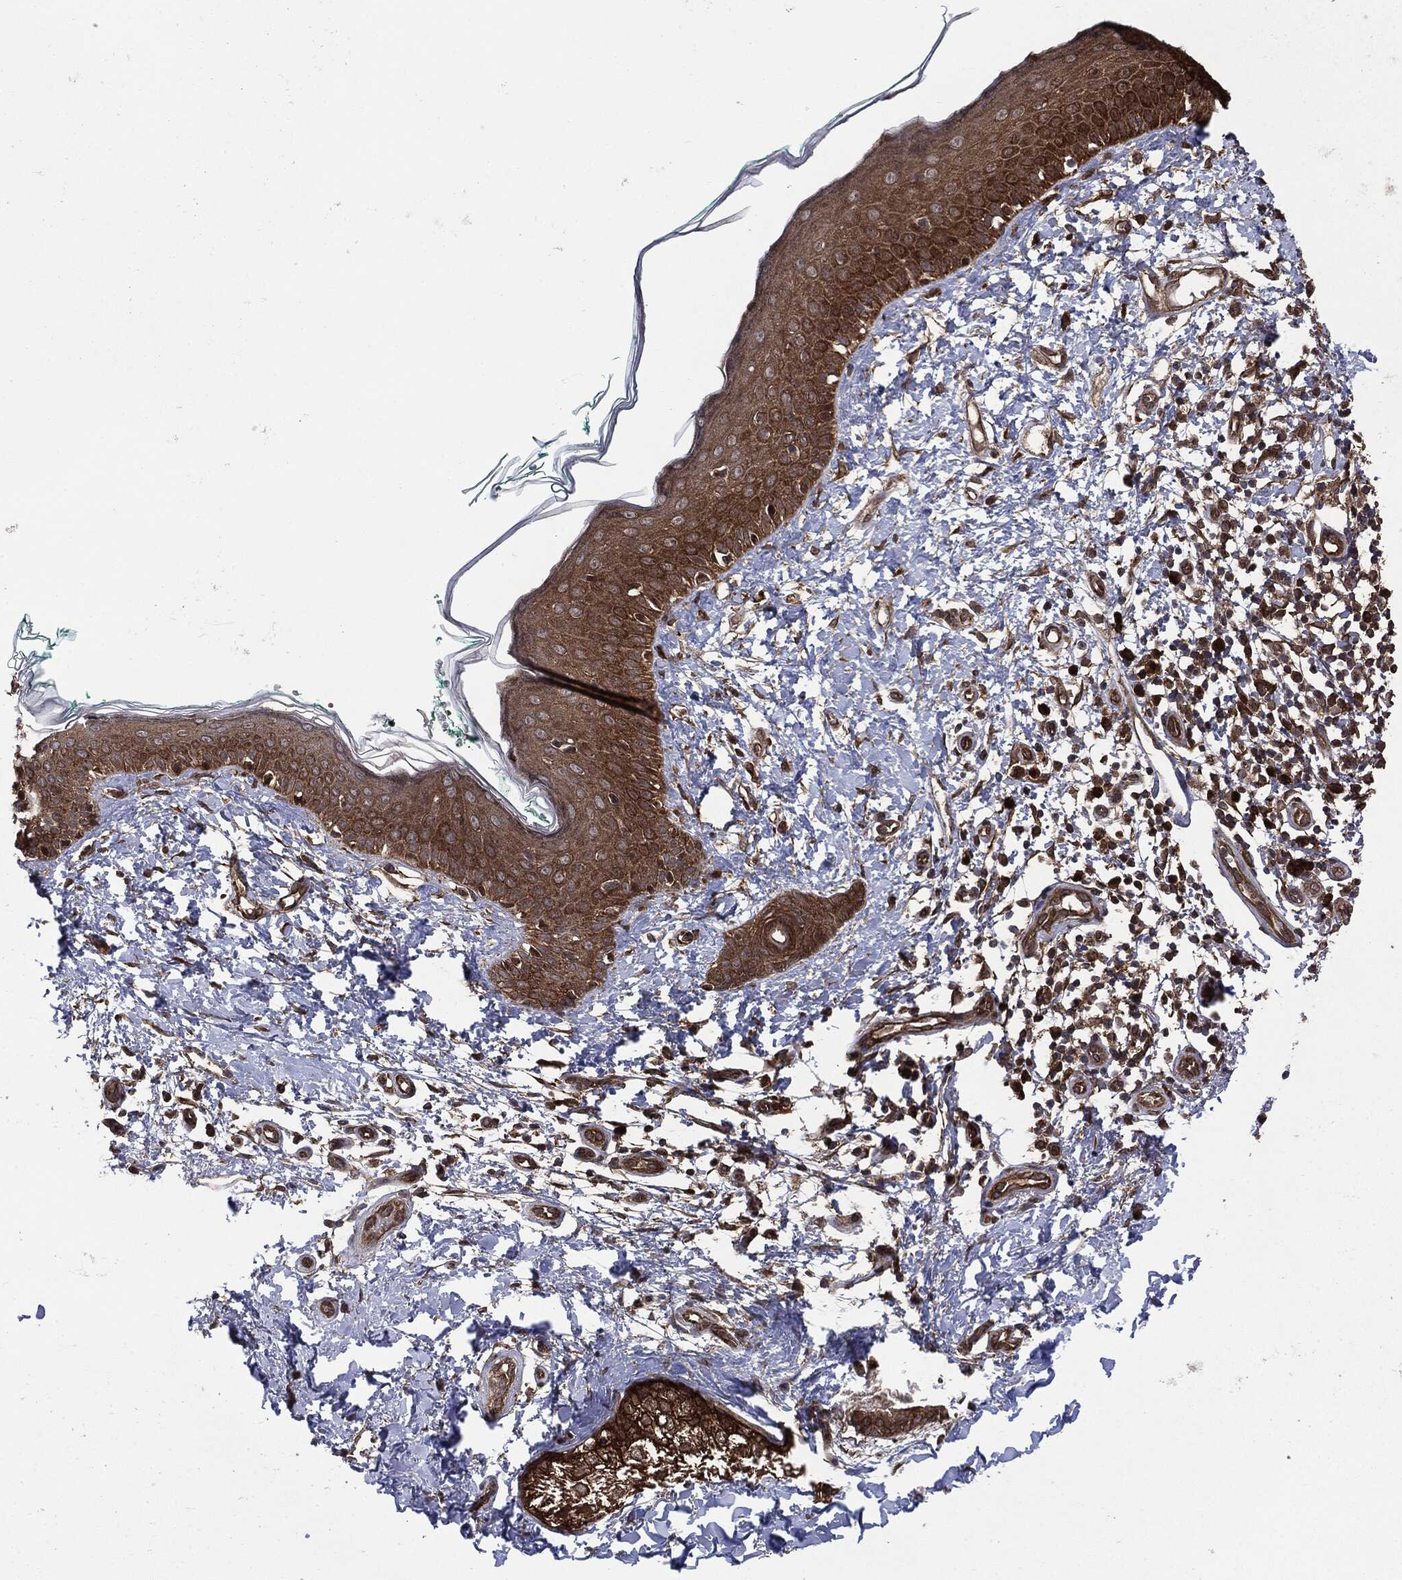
{"staining": {"intensity": "moderate", "quantity": "25%-75%", "location": "cytoplasmic/membranous"}, "tissue": "skin", "cell_type": "Fibroblasts", "image_type": "normal", "snomed": [{"axis": "morphology", "description": "Normal tissue, NOS"}, {"axis": "morphology", "description": "Basal cell carcinoma"}, {"axis": "topography", "description": "Skin"}], "caption": "DAB (3,3'-diaminobenzidine) immunohistochemical staining of unremarkable human skin exhibits moderate cytoplasmic/membranous protein staining in approximately 25%-75% of fibroblasts. (DAB IHC, brown staining for protein, blue staining for nuclei).", "gene": "NME1", "patient": {"sex": "male", "age": 33}}